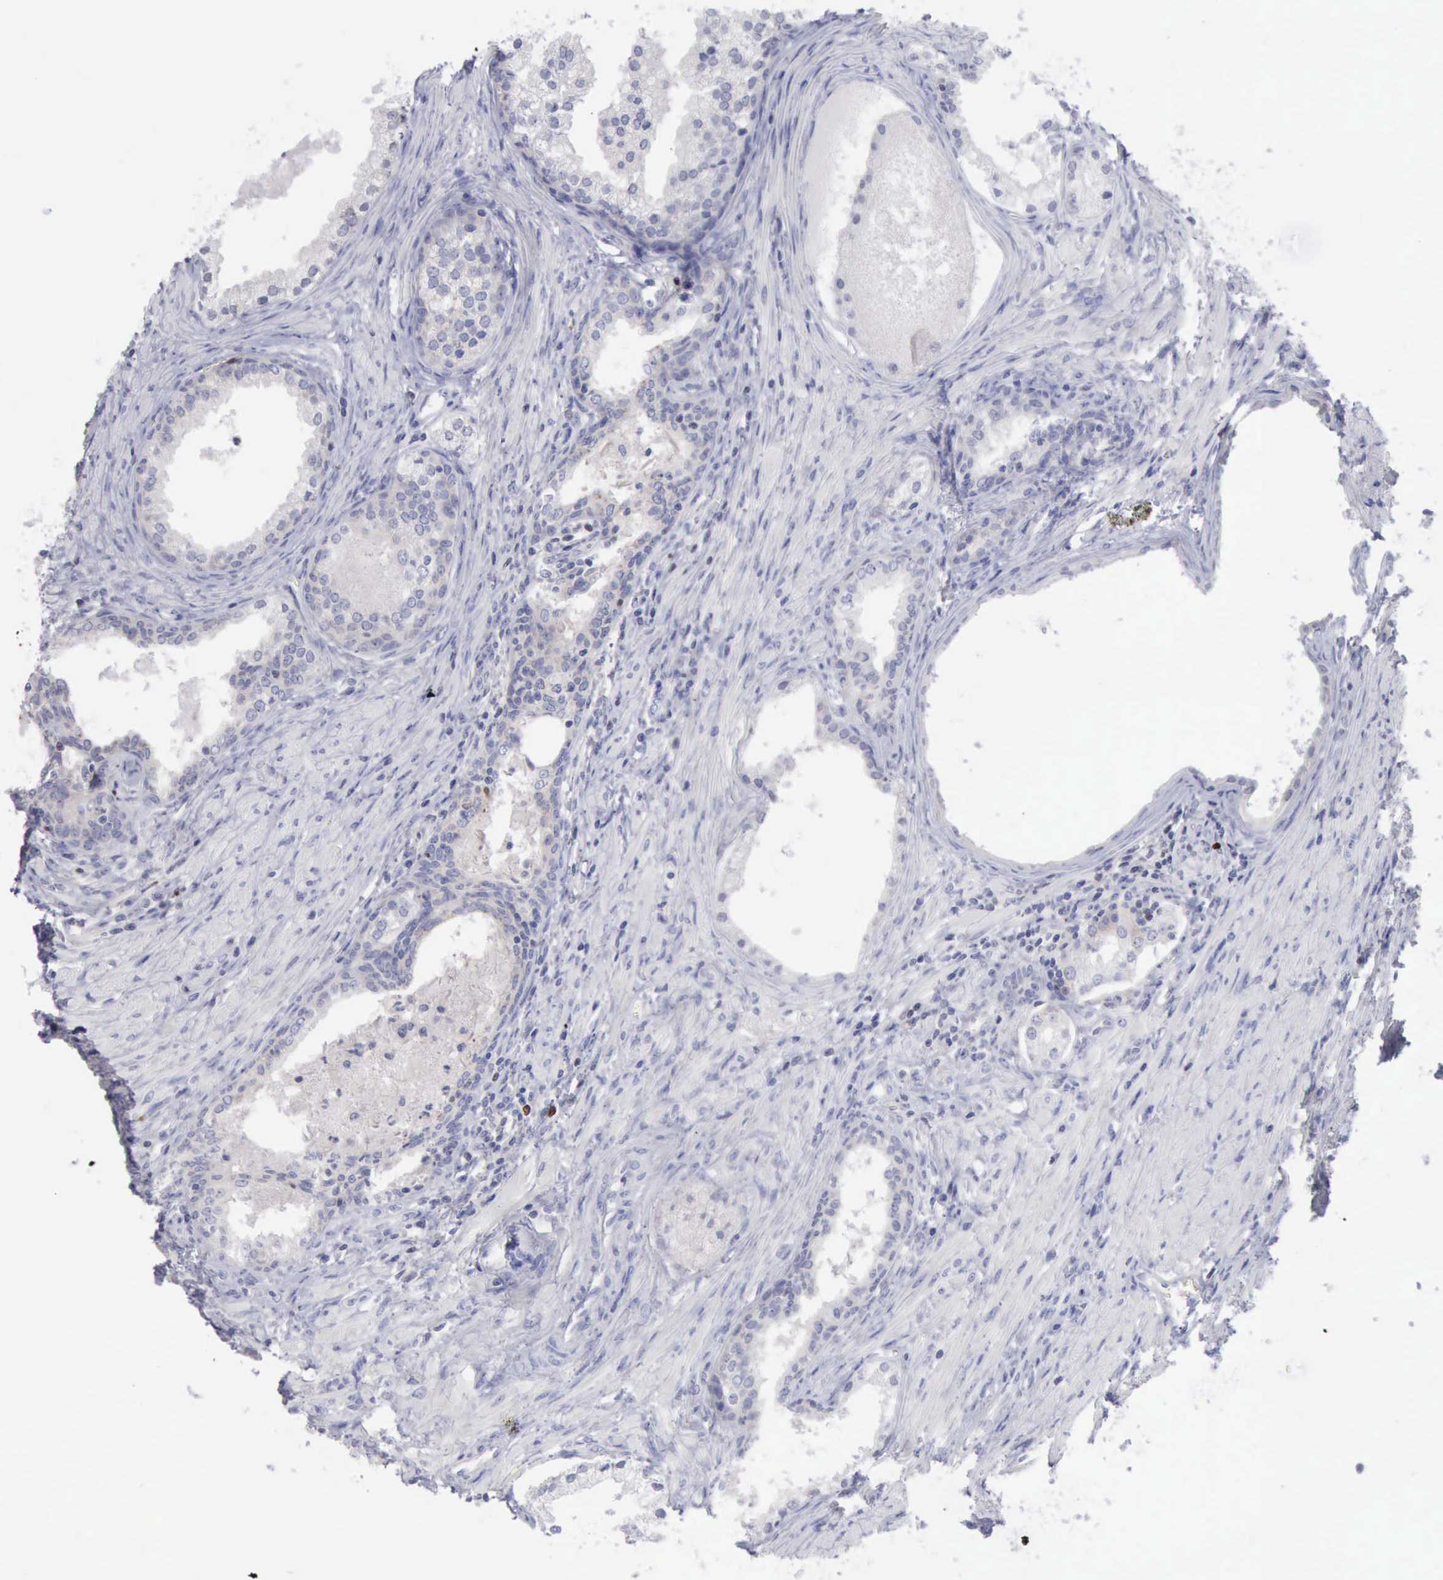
{"staining": {"intensity": "negative", "quantity": "none", "location": "none"}, "tissue": "prostate cancer", "cell_type": "Tumor cells", "image_type": "cancer", "snomed": [{"axis": "morphology", "description": "Adenocarcinoma, Medium grade"}, {"axis": "topography", "description": "Prostate"}], "caption": "This is an IHC photomicrograph of human prostate cancer. There is no positivity in tumor cells.", "gene": "SATB2", "patient": {"sex": "male", "age": 70}}